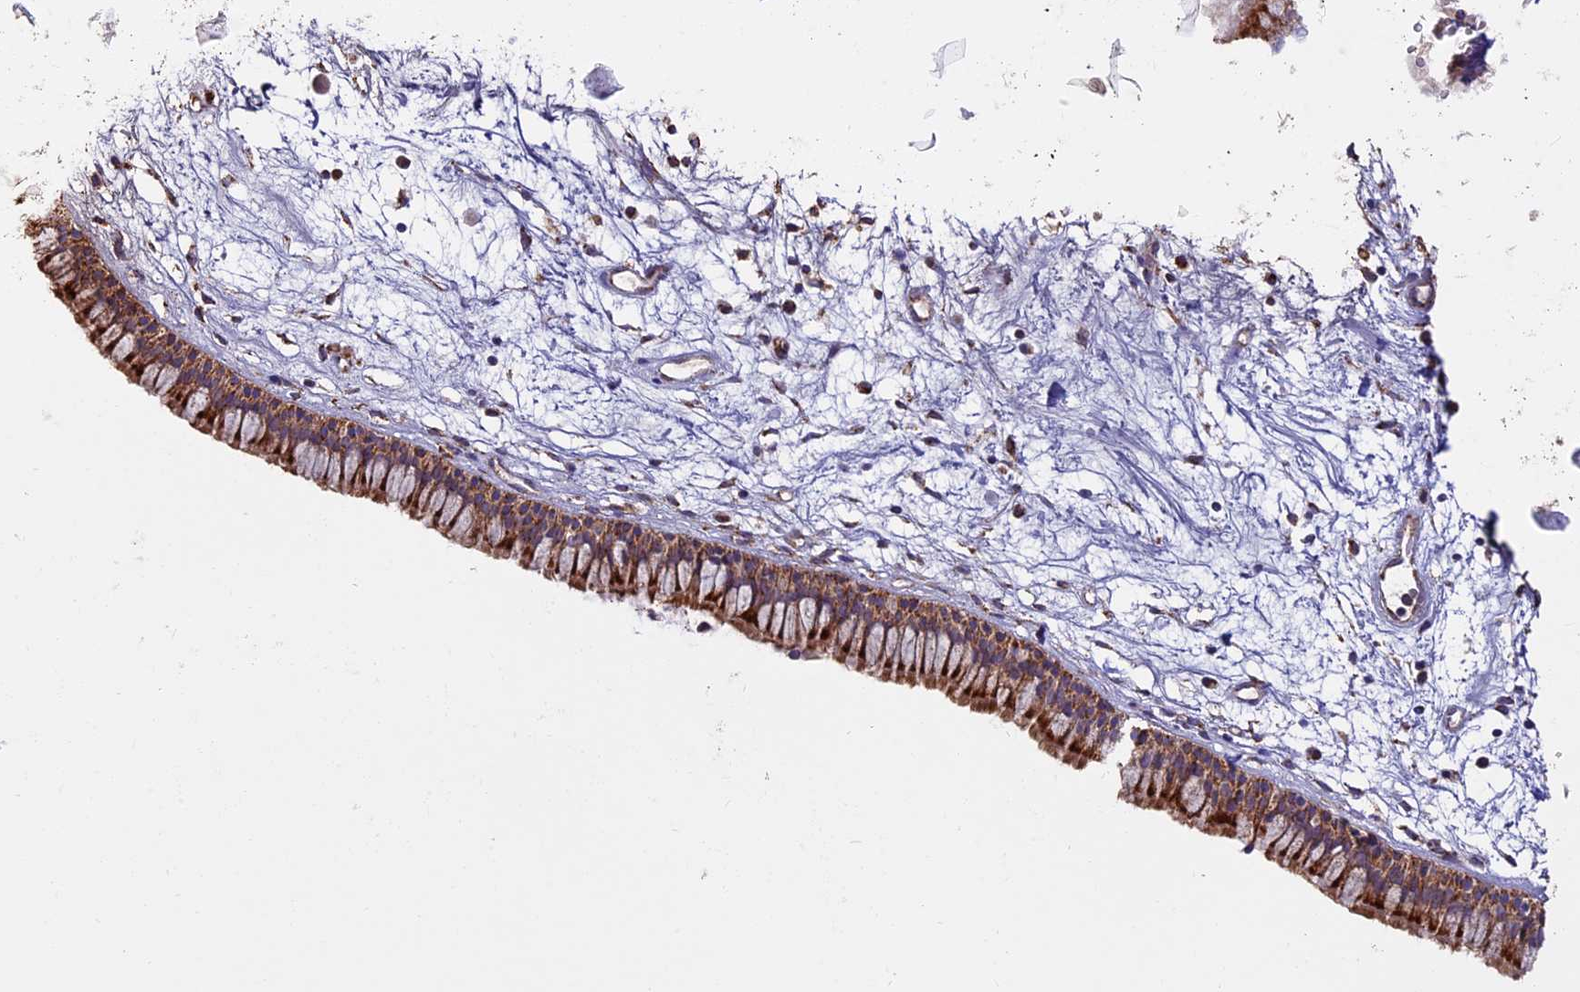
{"staining": {"intensity": "moderate", "quantity": ">75%", "location": "cytoplasmic/membranous"}, "tissue": "nasopharynx", "cell_type": "Respiratory epithelial cells", "image_type": "normal", "snomed": [{"axis": "morphology", "description": "Normal tissue, NOS"}, {"axis": "topography", "description": "Nasopharynx"}], "caption": "IHC micrograph of benign nasopharynx: human nasopharynx stained using immunohistochemistry displays medium levels of moderate protein expression localized specifically in the cytoplasmic/membranous of respiratory epithelial cells, appearing as a cytoplasmic/membranous brown color.", "gene": "NDUFA8", "patient": {"sex": "male", "age": 82}}